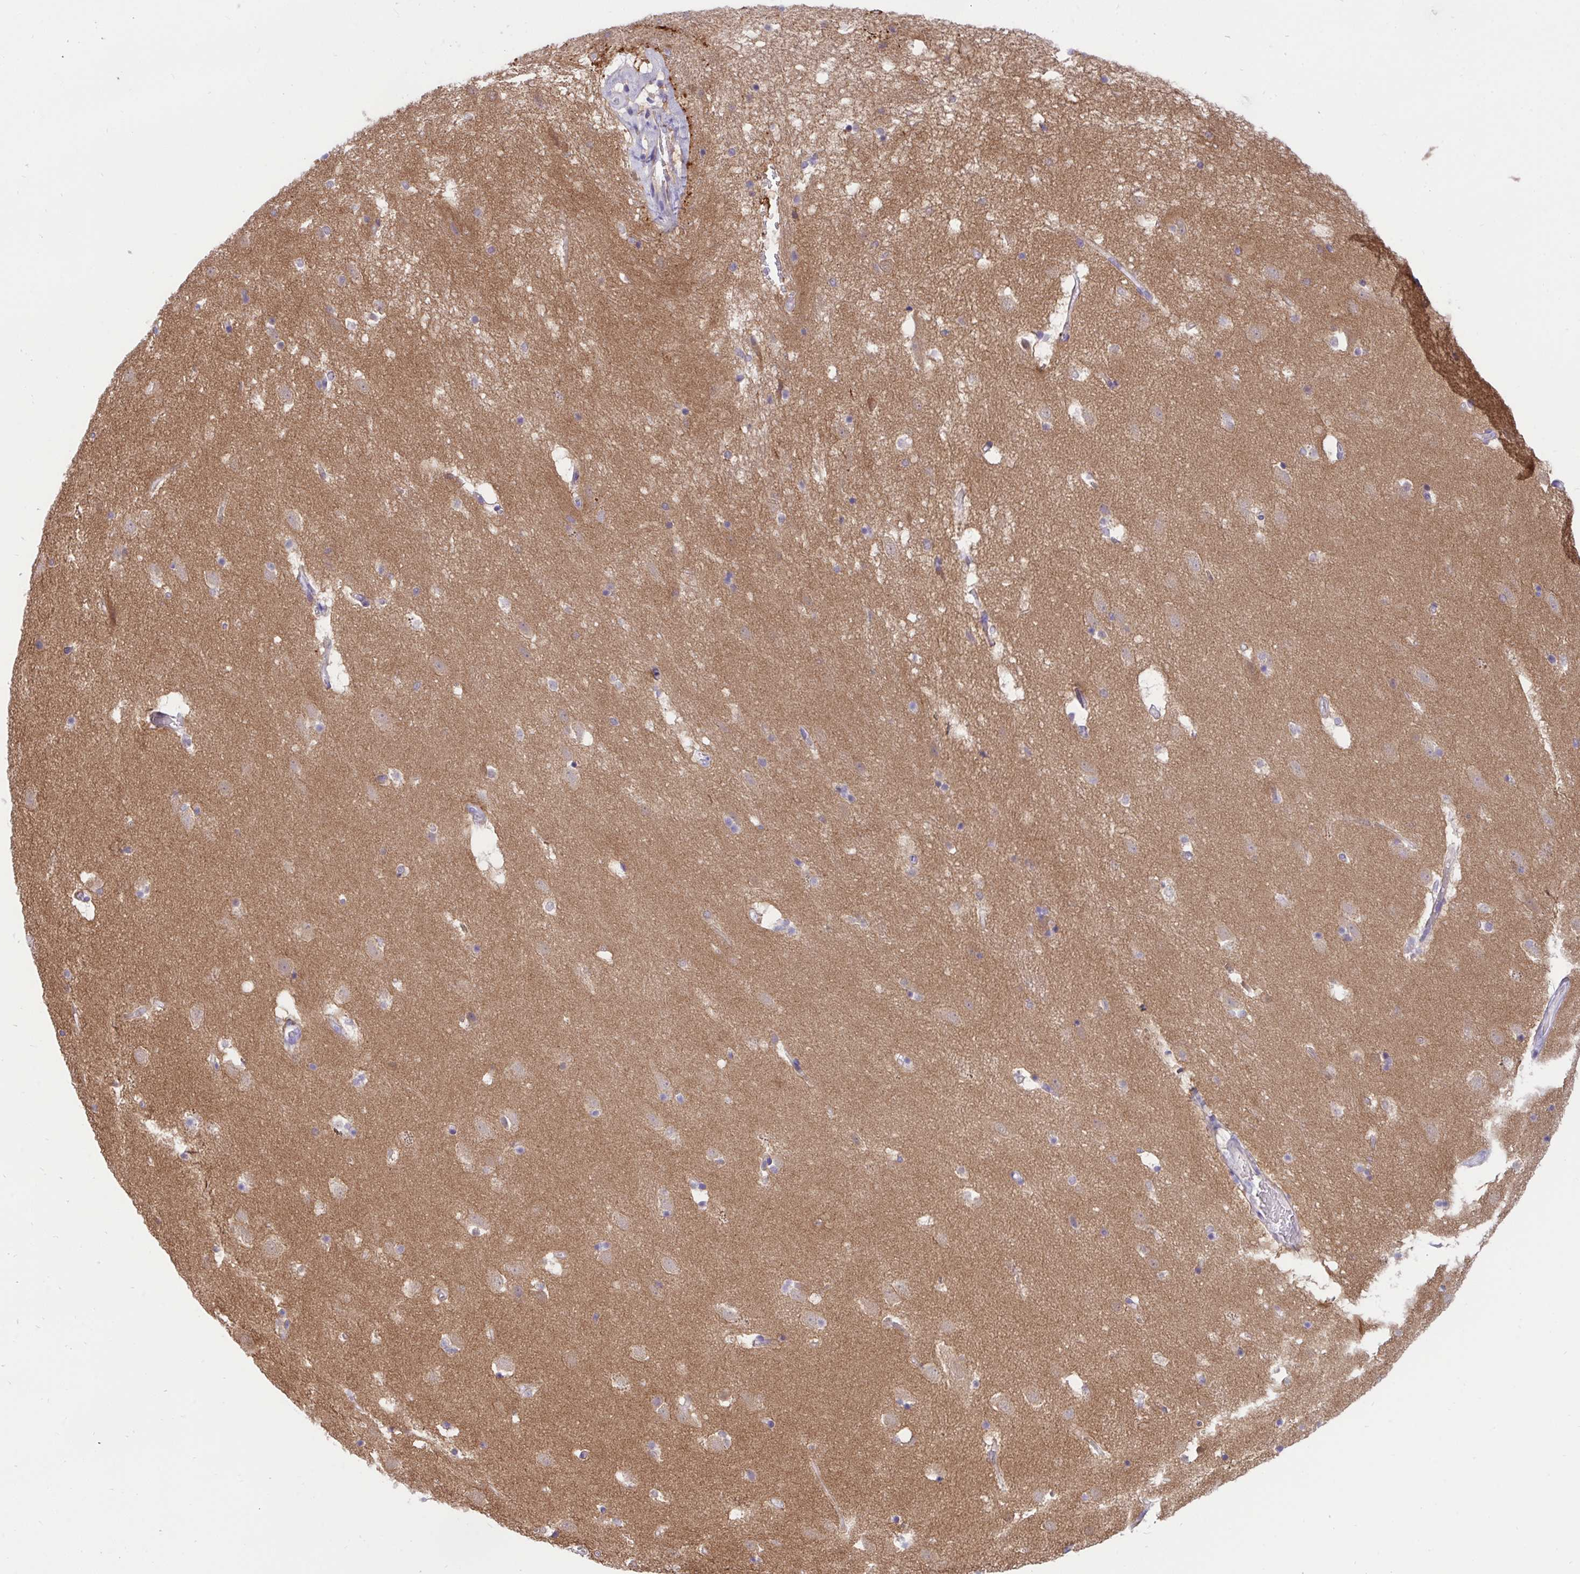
{"staining": {"intensity": "negative", "quantity": "none", "location": "none"}, "tissue": "caudate", "cell_type": "Glial cells", "image_type": "normal", "snomed": [{"axis": "morphology", "description": "Normal tissue, NOS"}, {"axis": "topography", "description": "Lateral ventricle wall"}], "caption": "The histopathology image shows no significant staining in glial cells of caudate.", "gene": "TLN2", "patient": {"sex": "male", "age": 37}}